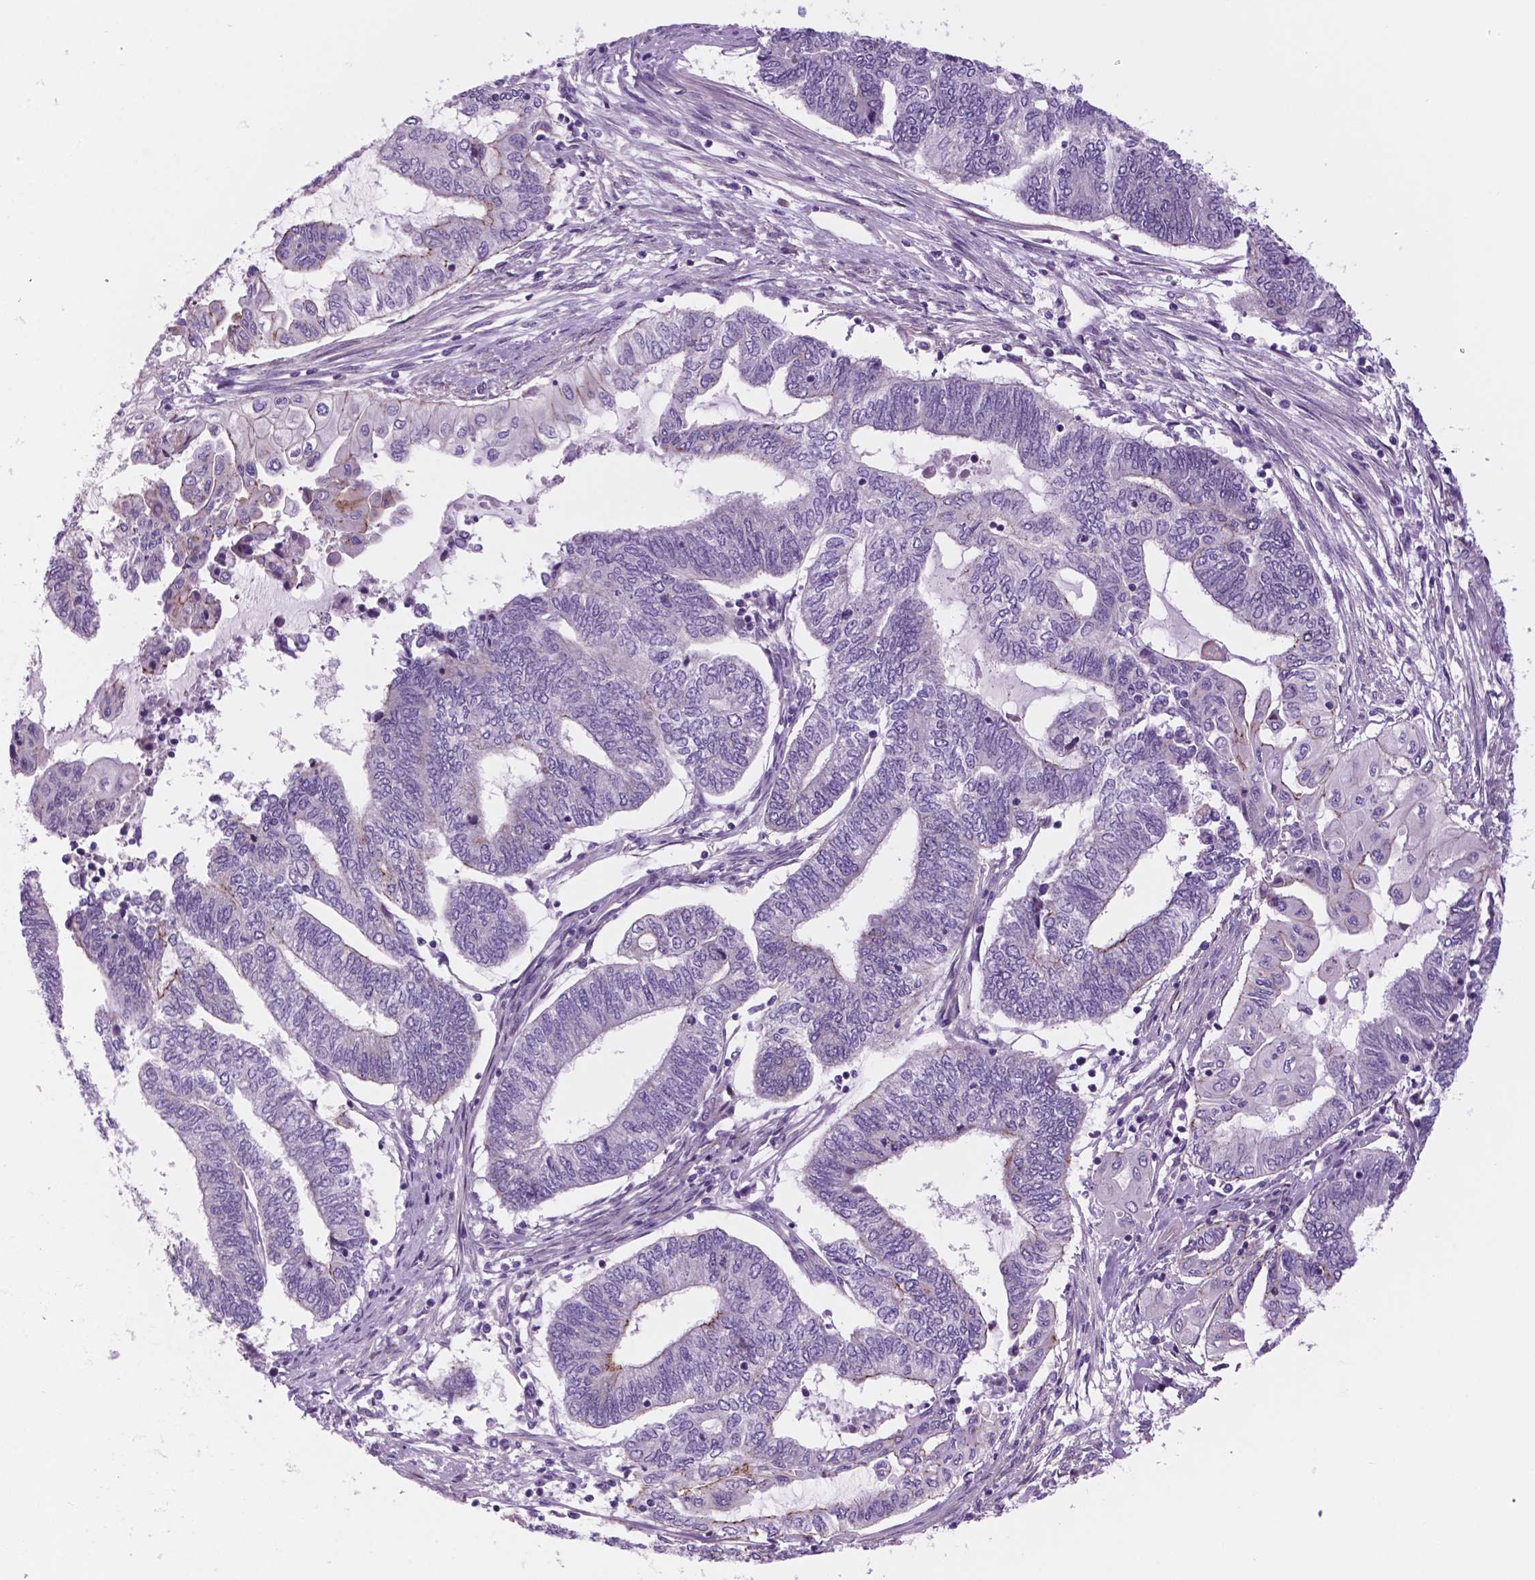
{"staining": {"intensity": "negative", "quantity": "none", "location": "none"}, "tissue": "endometrial cancer", "cell_type": "Tumor cells", "image_type": "cancer", "snomed": [{"axis": "morphology", "description": "Adenocarcinoma, NOS"}, {"axis": "topography", "description": "Uterus"}, {"axis": "topography", "description": "Endometrium"}], "caption": "Tumor cells are negative for brown protein staining in endometrial adenocarcinoma. (Stains: DAB immunohistochemistry (IHC) with hematoxylin counter stain, Microscopy: brightfield microscopy at high magnification).", "gene": "RND3", "patient": {"sex": "female", "age": 70}}